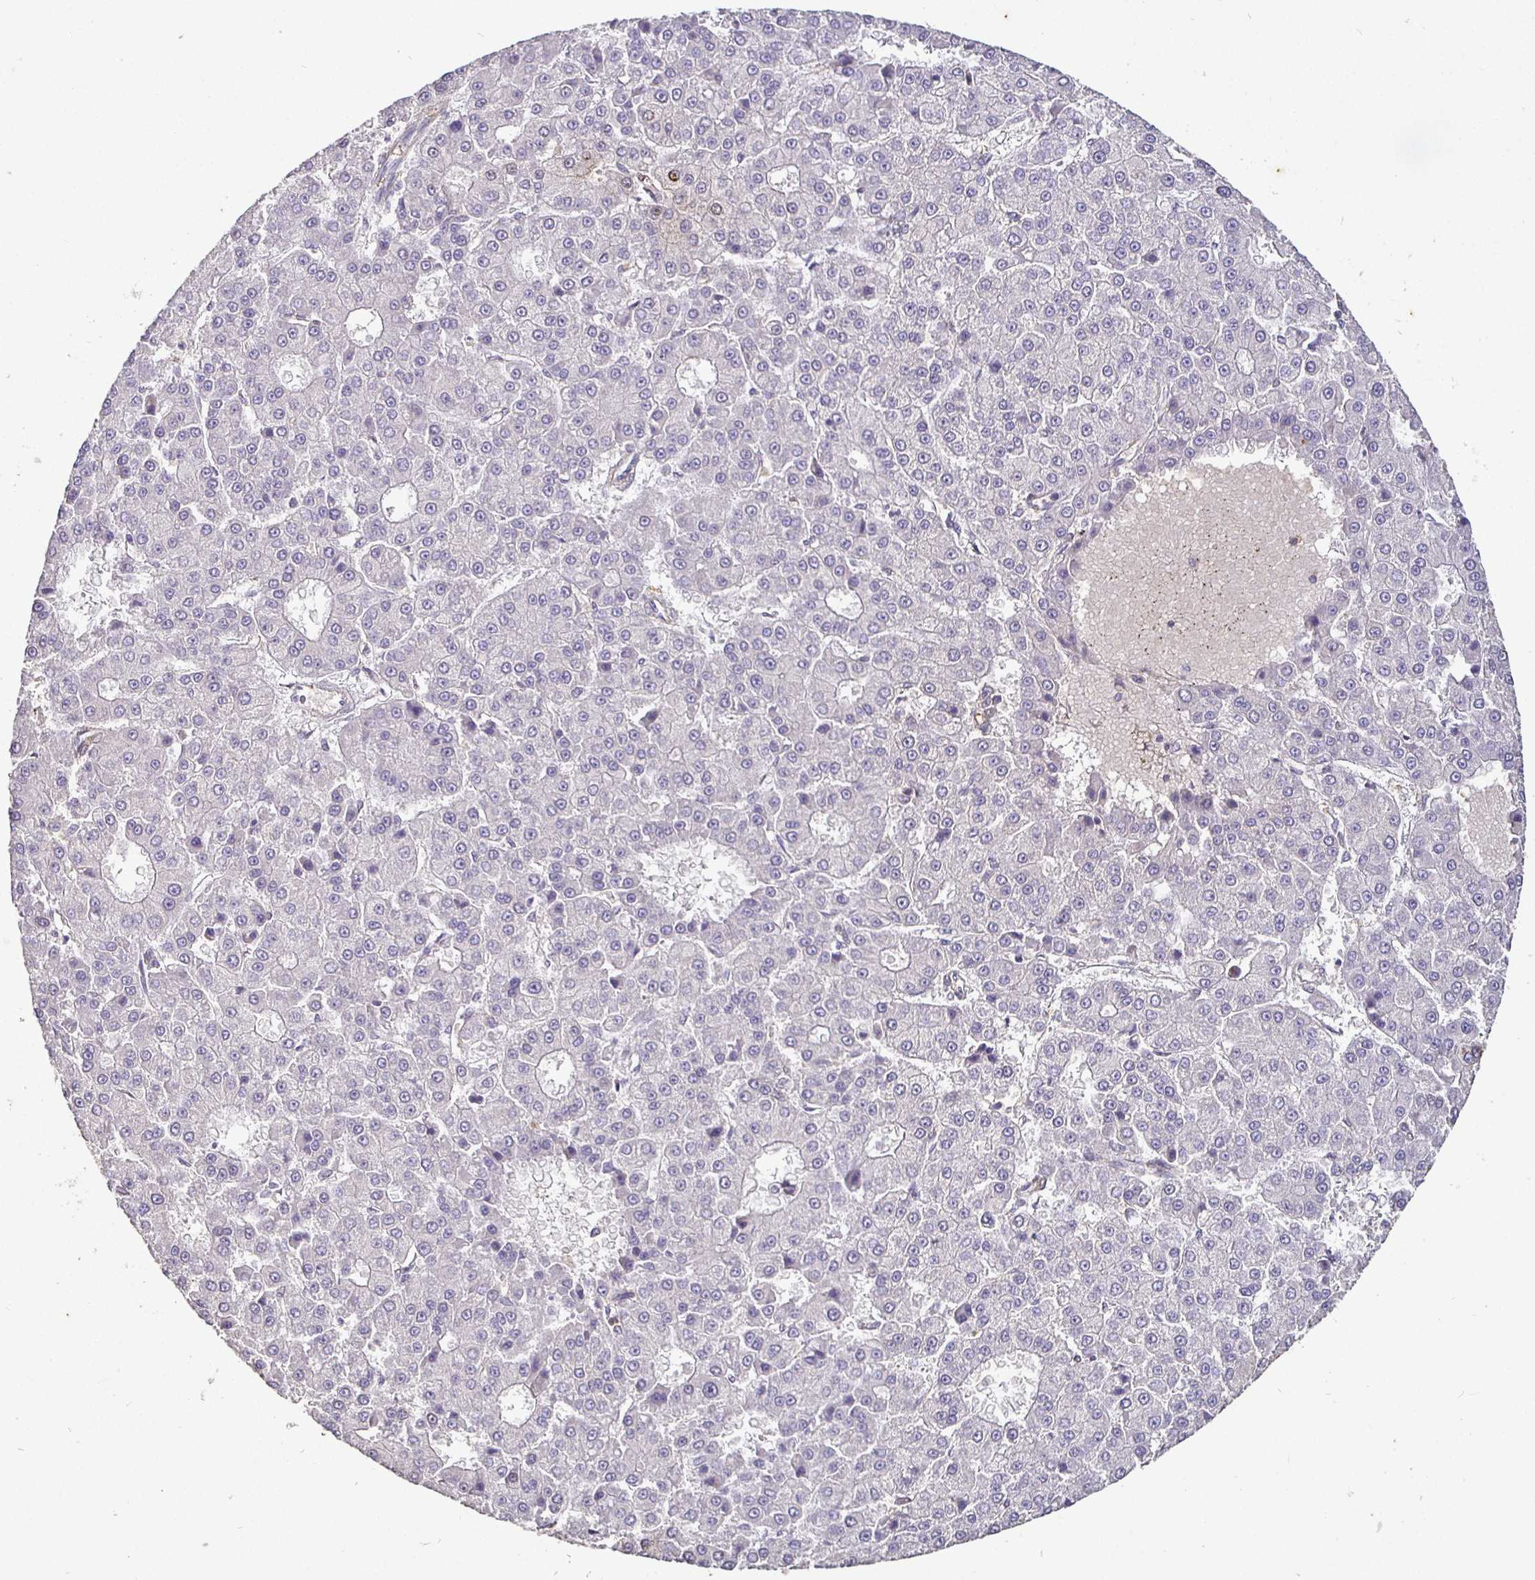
{"staining": {"intensity": "negative", "quantity": "none", "location": "none"}, "tissue": "liver cancer", "cell_type": "Tumor cells", "image_type": "cancer", "snomed": [{"axis": "morphology", "description": "Carcinoma, Hepatocellular, NOS"}, {"axis": "topography", "description": "Liver"}], "caption": "Protein analysis of liver cancer (hepatocellular carcinoma) demonstrates no significant positivity in tumor cells. The staining was performed using DAB to visualize the protein expression in brown, while the nuclei were stained in blue with hematoxylin (Magnification: 20x).", "gene": "SHISA4", "patient": {"sex": "male", "age": 70}}